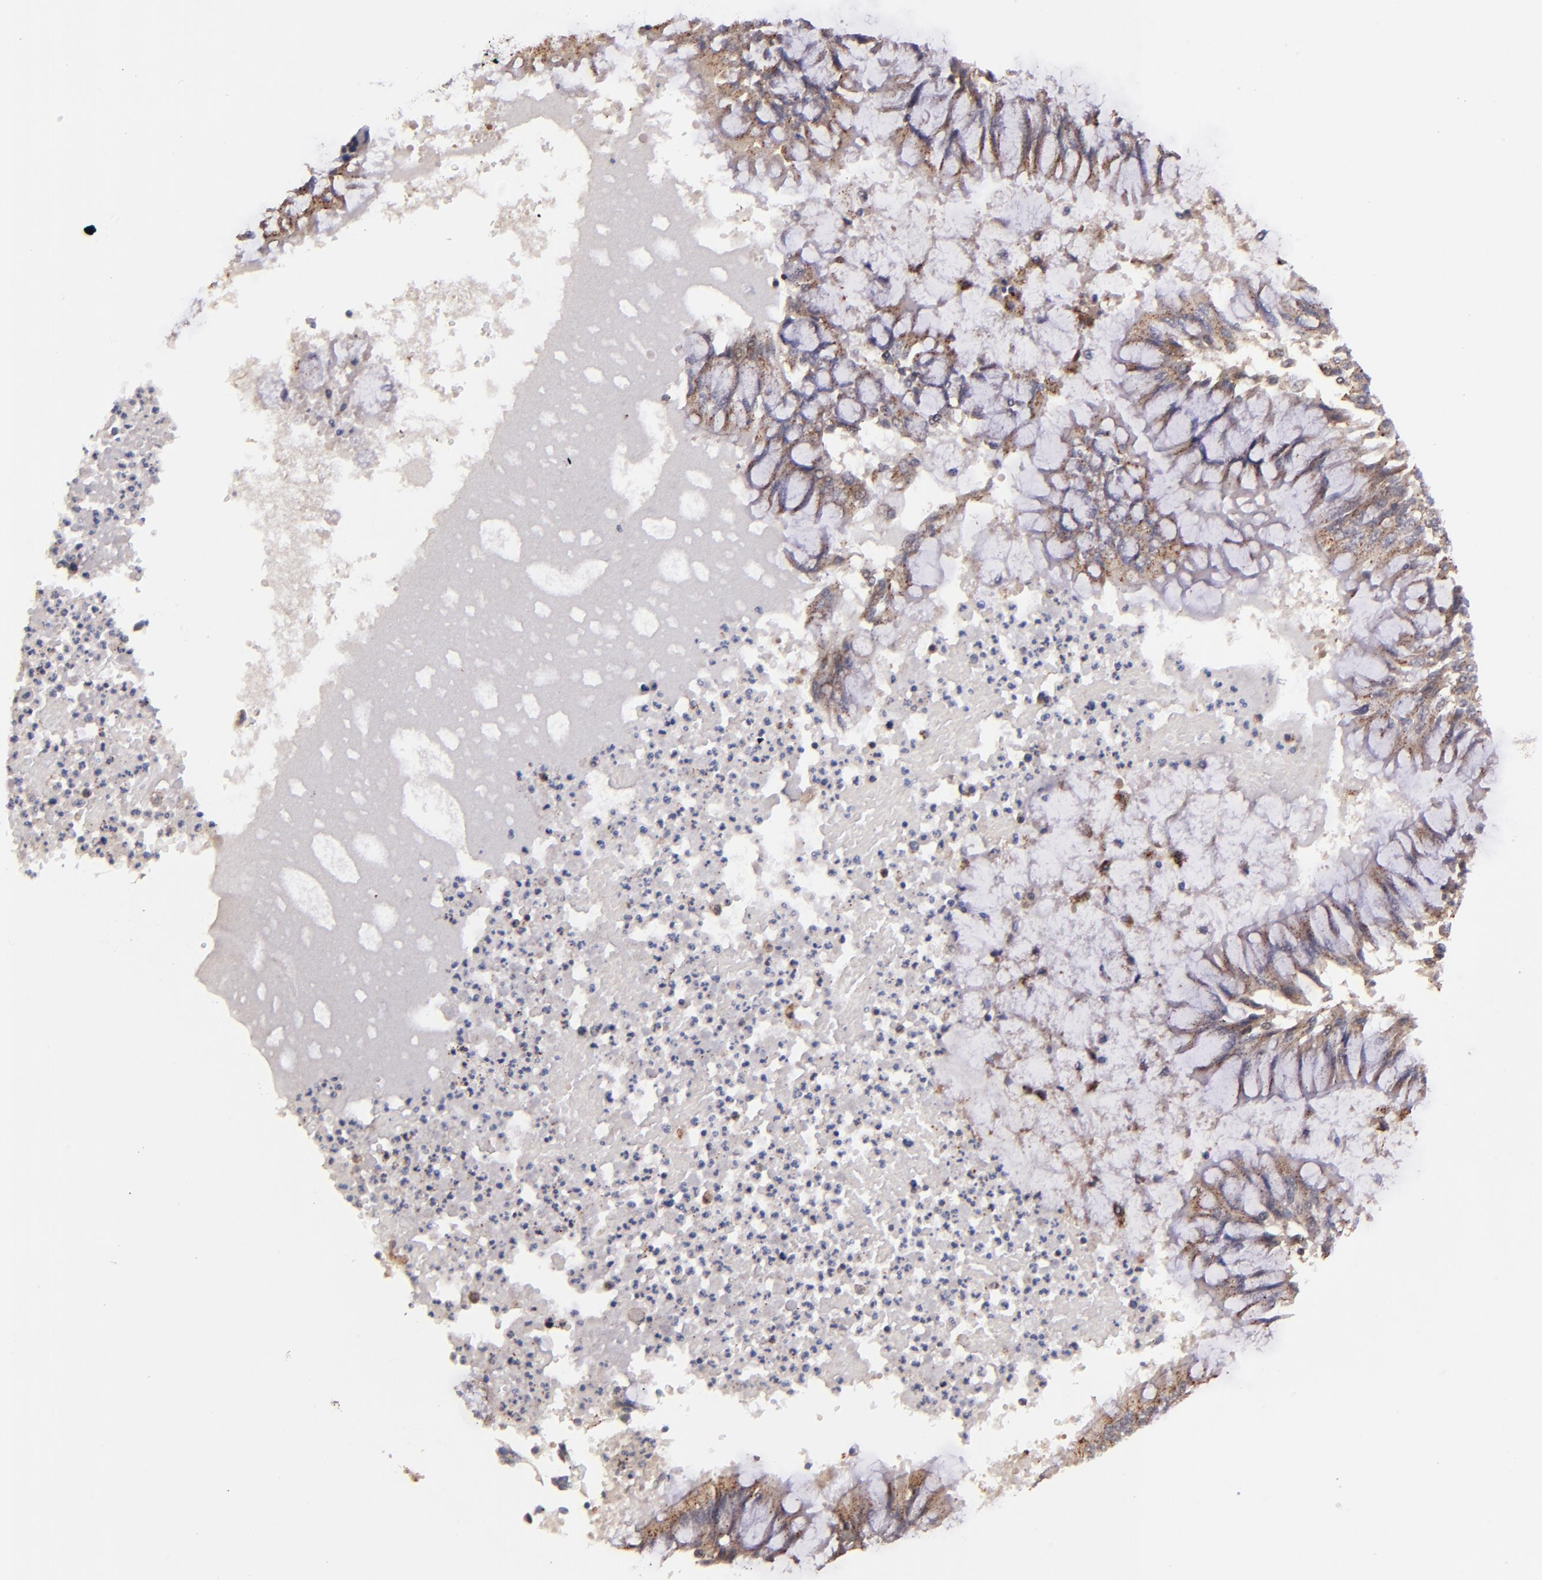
{"staining": {"intensity": "moderate", "quantity": "25%-75%", "location": "nuclear"}, "tissue": "bronchus", "cell_type": "Respiratory epithelial cells", "image_type": "normal", "snomed": [{"axis": "morphology", "description": "Normal tissue, NOS"}, {"axis": "topography", "description": "Cartilage tissue"}, {"axis": "topography", "description": "Bronchus"}, {"axis": "topography", "description": "Lung"}], "caption": "This histopathology image reveals immunohistochemistry staining of unremarkable human bronchus, with medium moderate nuclear positivity in about 25%-75% of respiratory epithelial cells.", "gene": "ZFYVE1", "patient": {"sex": "female", "age": 49}}